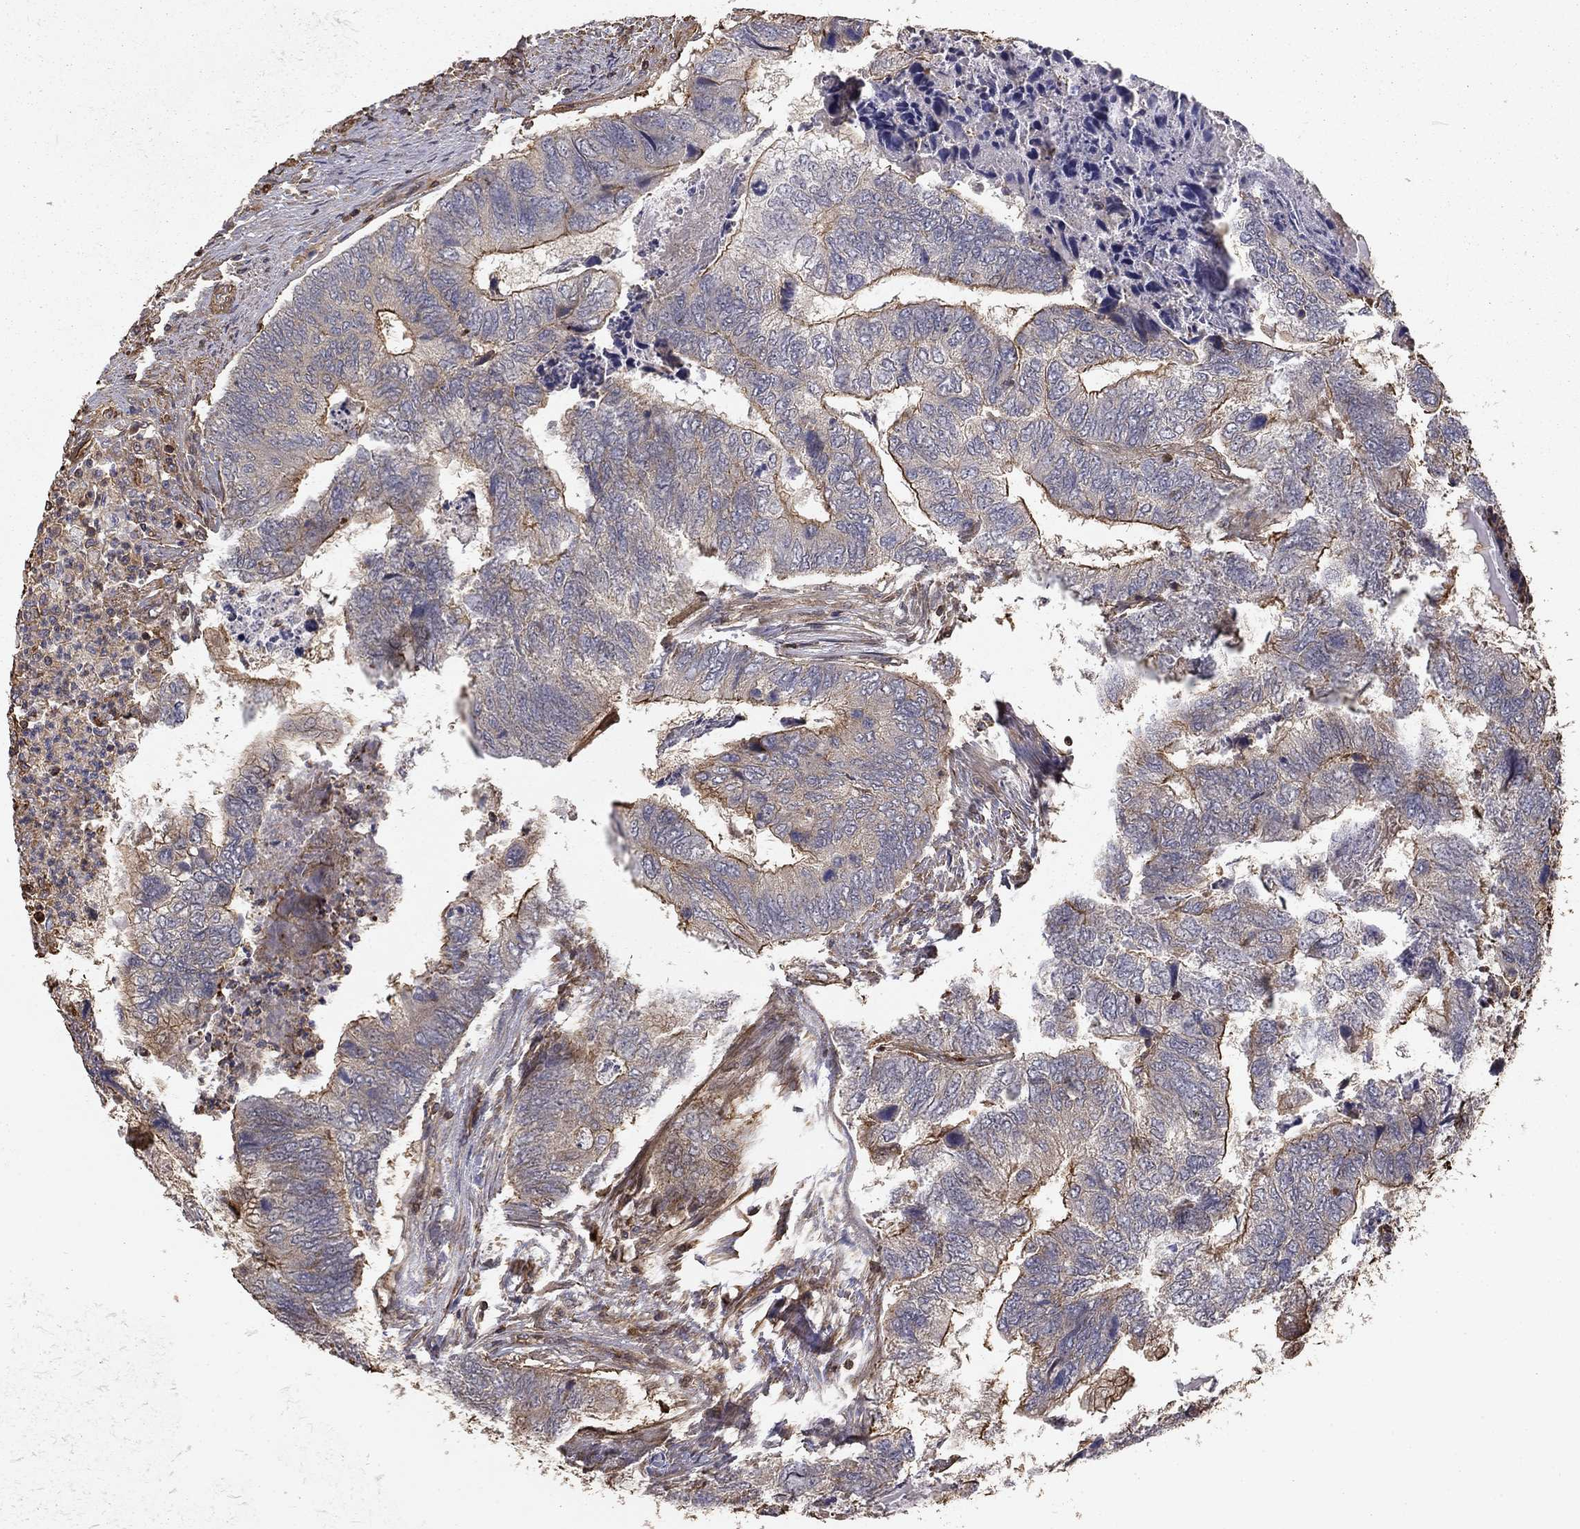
{"staining": {"intensity": "moderate", "quantity": "<25%", "location": "cytoplasmic/membranous"}, "tissue": "colorectal cancer", "cell_type": "Tumor cells", "image_type": "cancer", "snomed": [{"axis": "morphology", "description": "Adenocarcinoma, NOS"}, {"axis": "topography", "description": "Colon"}], "caption": "Protein staining of colorectal adenocarcinoma tissue shows moderate cytoplasmic/membranous expression in about <25% of tumor cells.", "gene": "HABP4", "patient": {"sex": "female", "age": 67}}